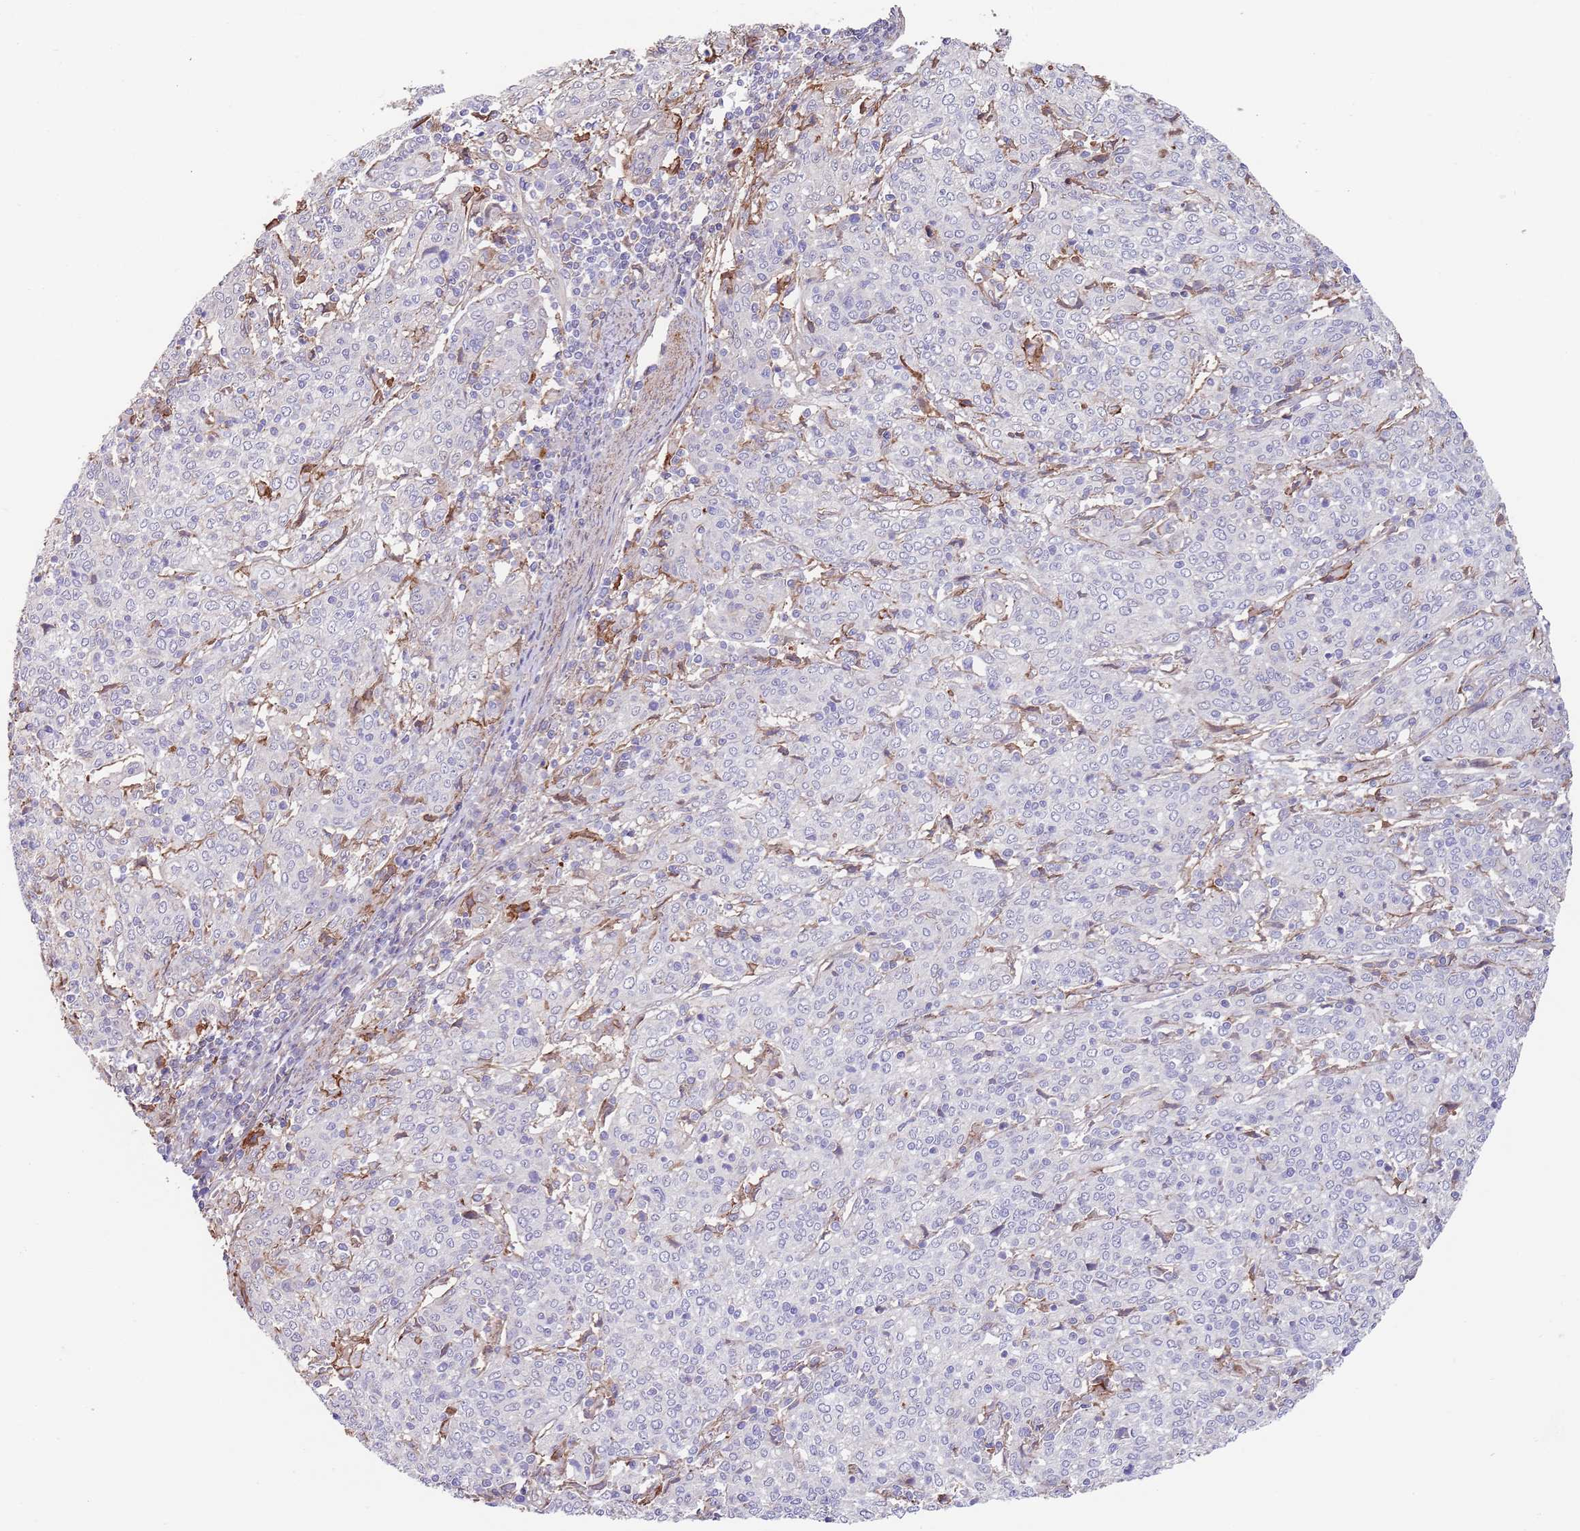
{"staining": {"intensity": "negative", "quantity": "none", "location": "none"}, "tissue": "cervical cancer", "cell_type": "Tumor cells", "image_type": "cancer", "snomed": [{"axis": "morphology", "description": "Squamous cell carcinoma, NOS"}, {"axis": "topography", "description": "Cervix"}], "caption": "Cervical cancer stained for a protein using immunohistochemistry reveals no positivity tumor cells.", "gene": "BPNT1", "patient": {"sex": "female", "age": 67}}